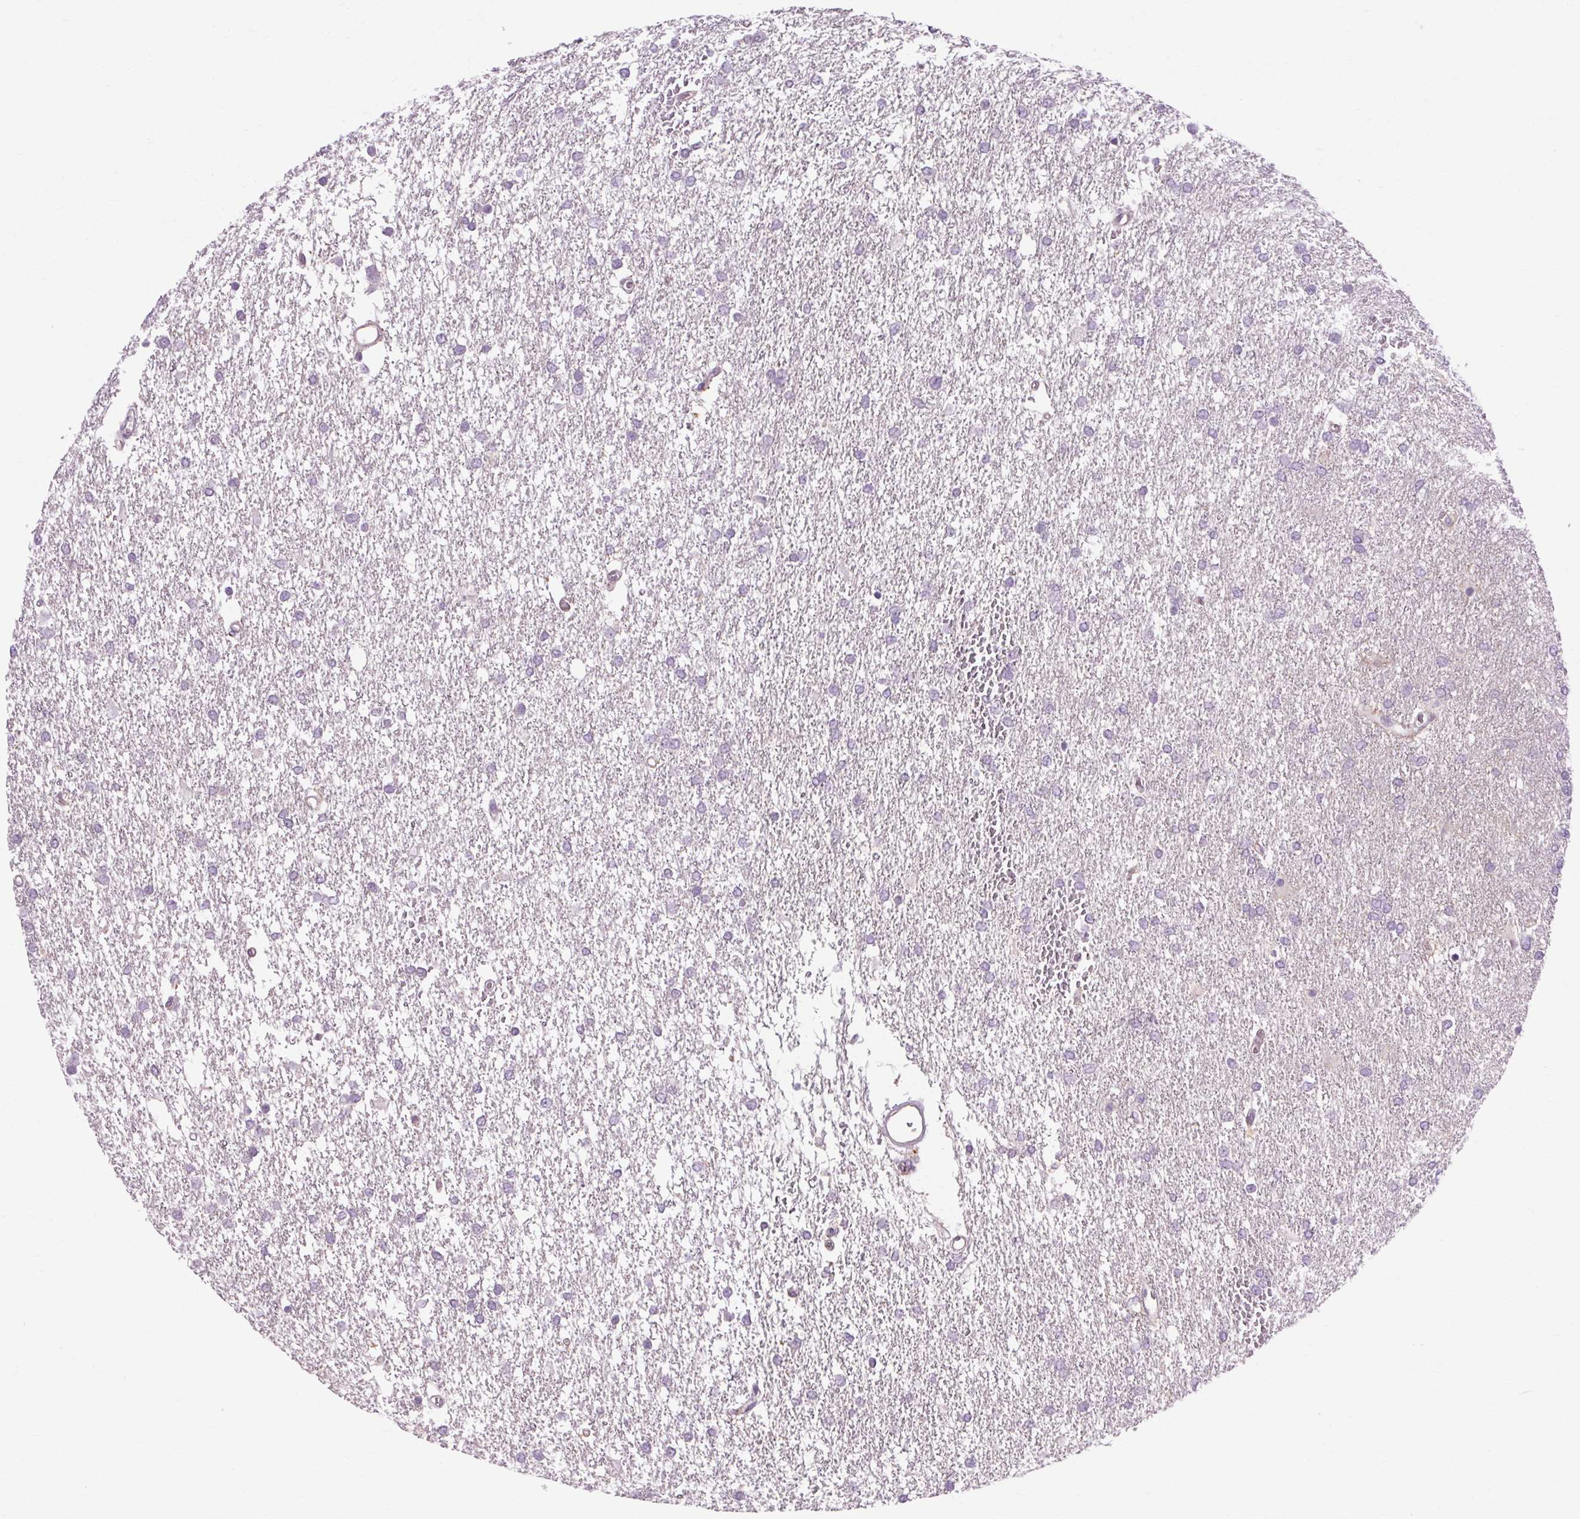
{"staining": {"intensity": "negative", "quantity": "none", "location": "none"}, "tissue": "glioma", "cell_type": "Tumor cells", "image_type": "cancer", "snomed": [{"axis": "morphology", "description": "Glioma, malignant, High grade"}, {"axis": "topography", "description": "Brain"}], "caption": "Micrograph shows no protein expression in tumor cells of glioma tissue. (DAB IHC, high magnification).", "gene": "TM6SF1", "patient": {"sex": "female", "age": 61}}